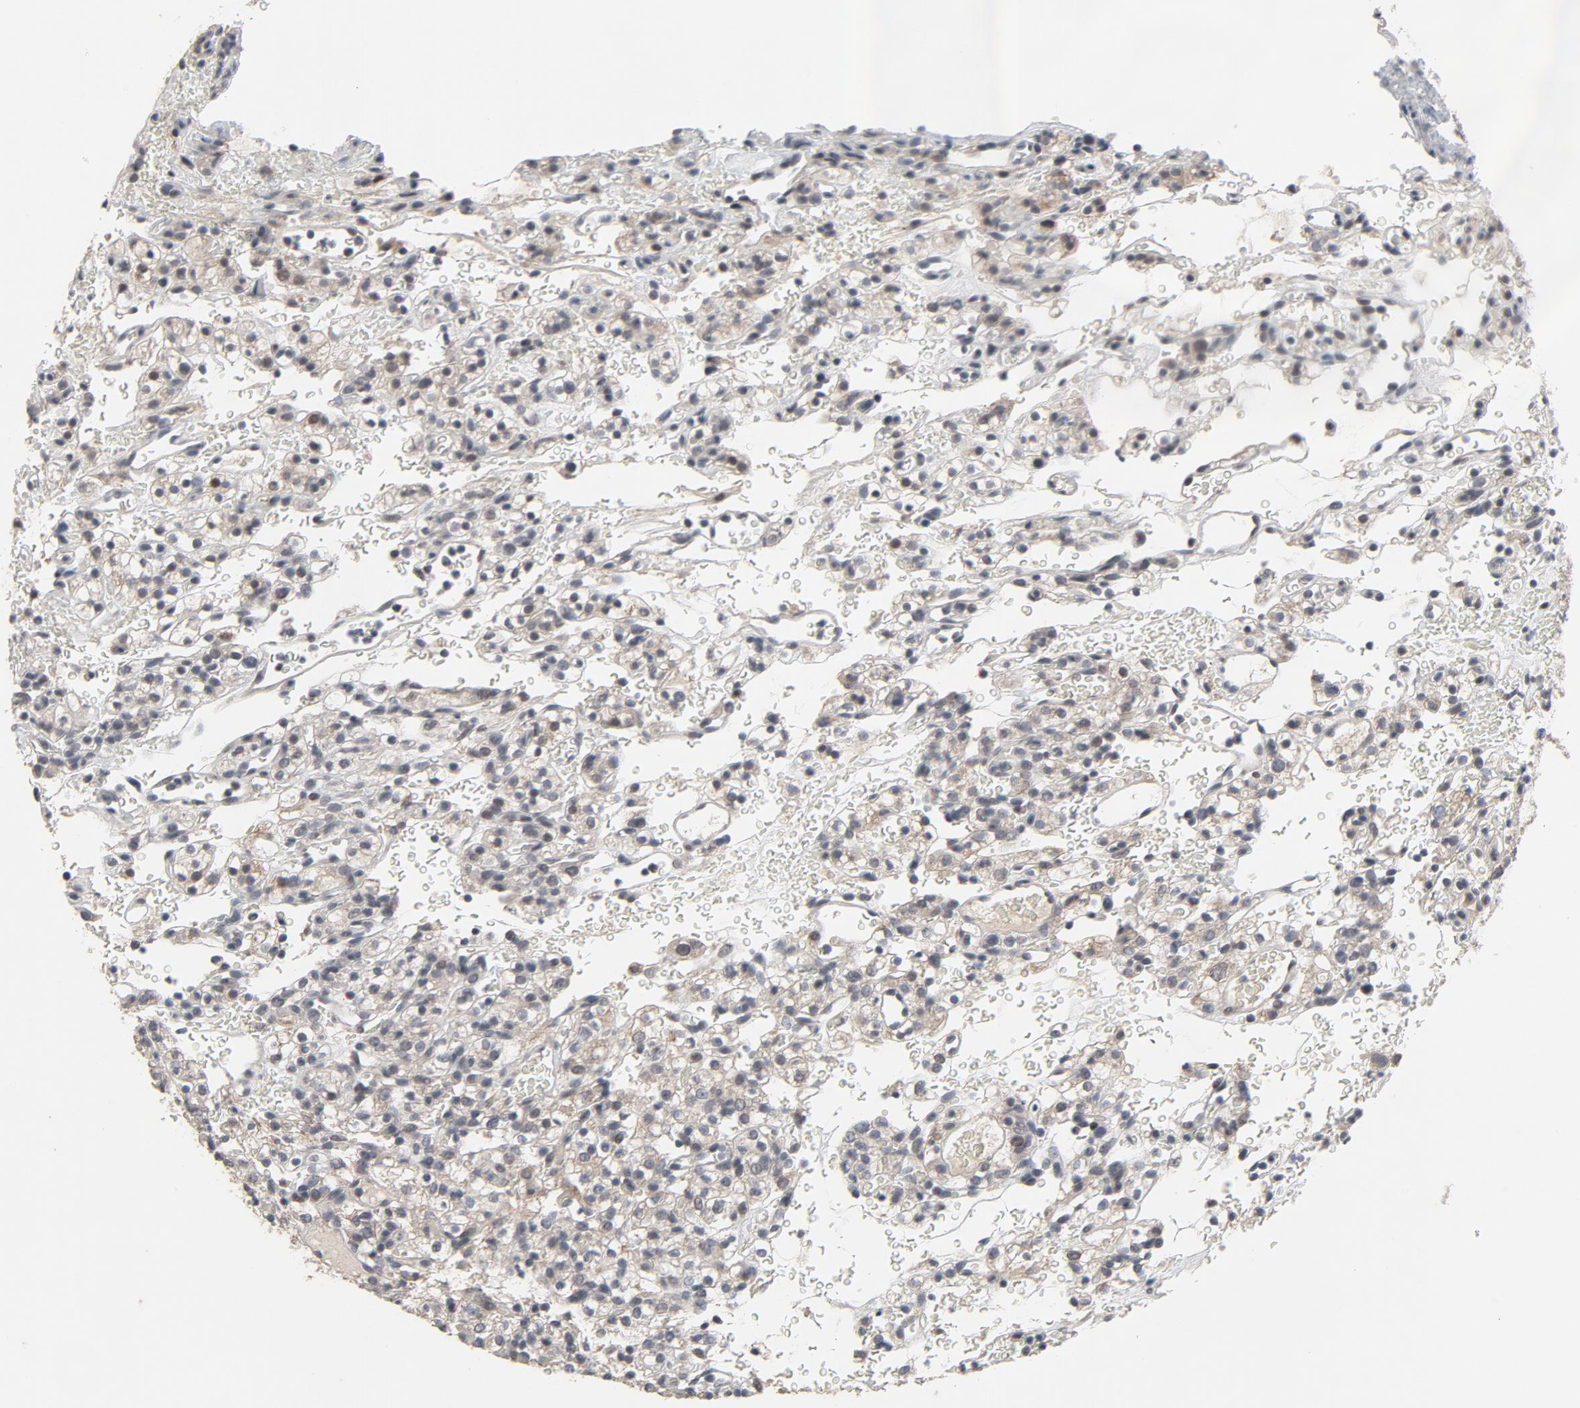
{"staining": {"intensity": "negative", "quantity": "none", "location": "none"}, "tissue": "renal cancer", "cell_type": "Tumor cells", "image_type": "cancer", "snomed": [{"axis": "morphology", "description": "Normal tissue, NOS"}, {"axis": "morphology", "description": "Adenocarcinoma, NOS"}, {"axis": "topography", "description": "Kidney"}], "caption": "Immunohistochemistry of human renal cancer demonstrates no positivity in tumor cells.", "gene": "MT3", "patient": {"sex": "female", "age": 72}}